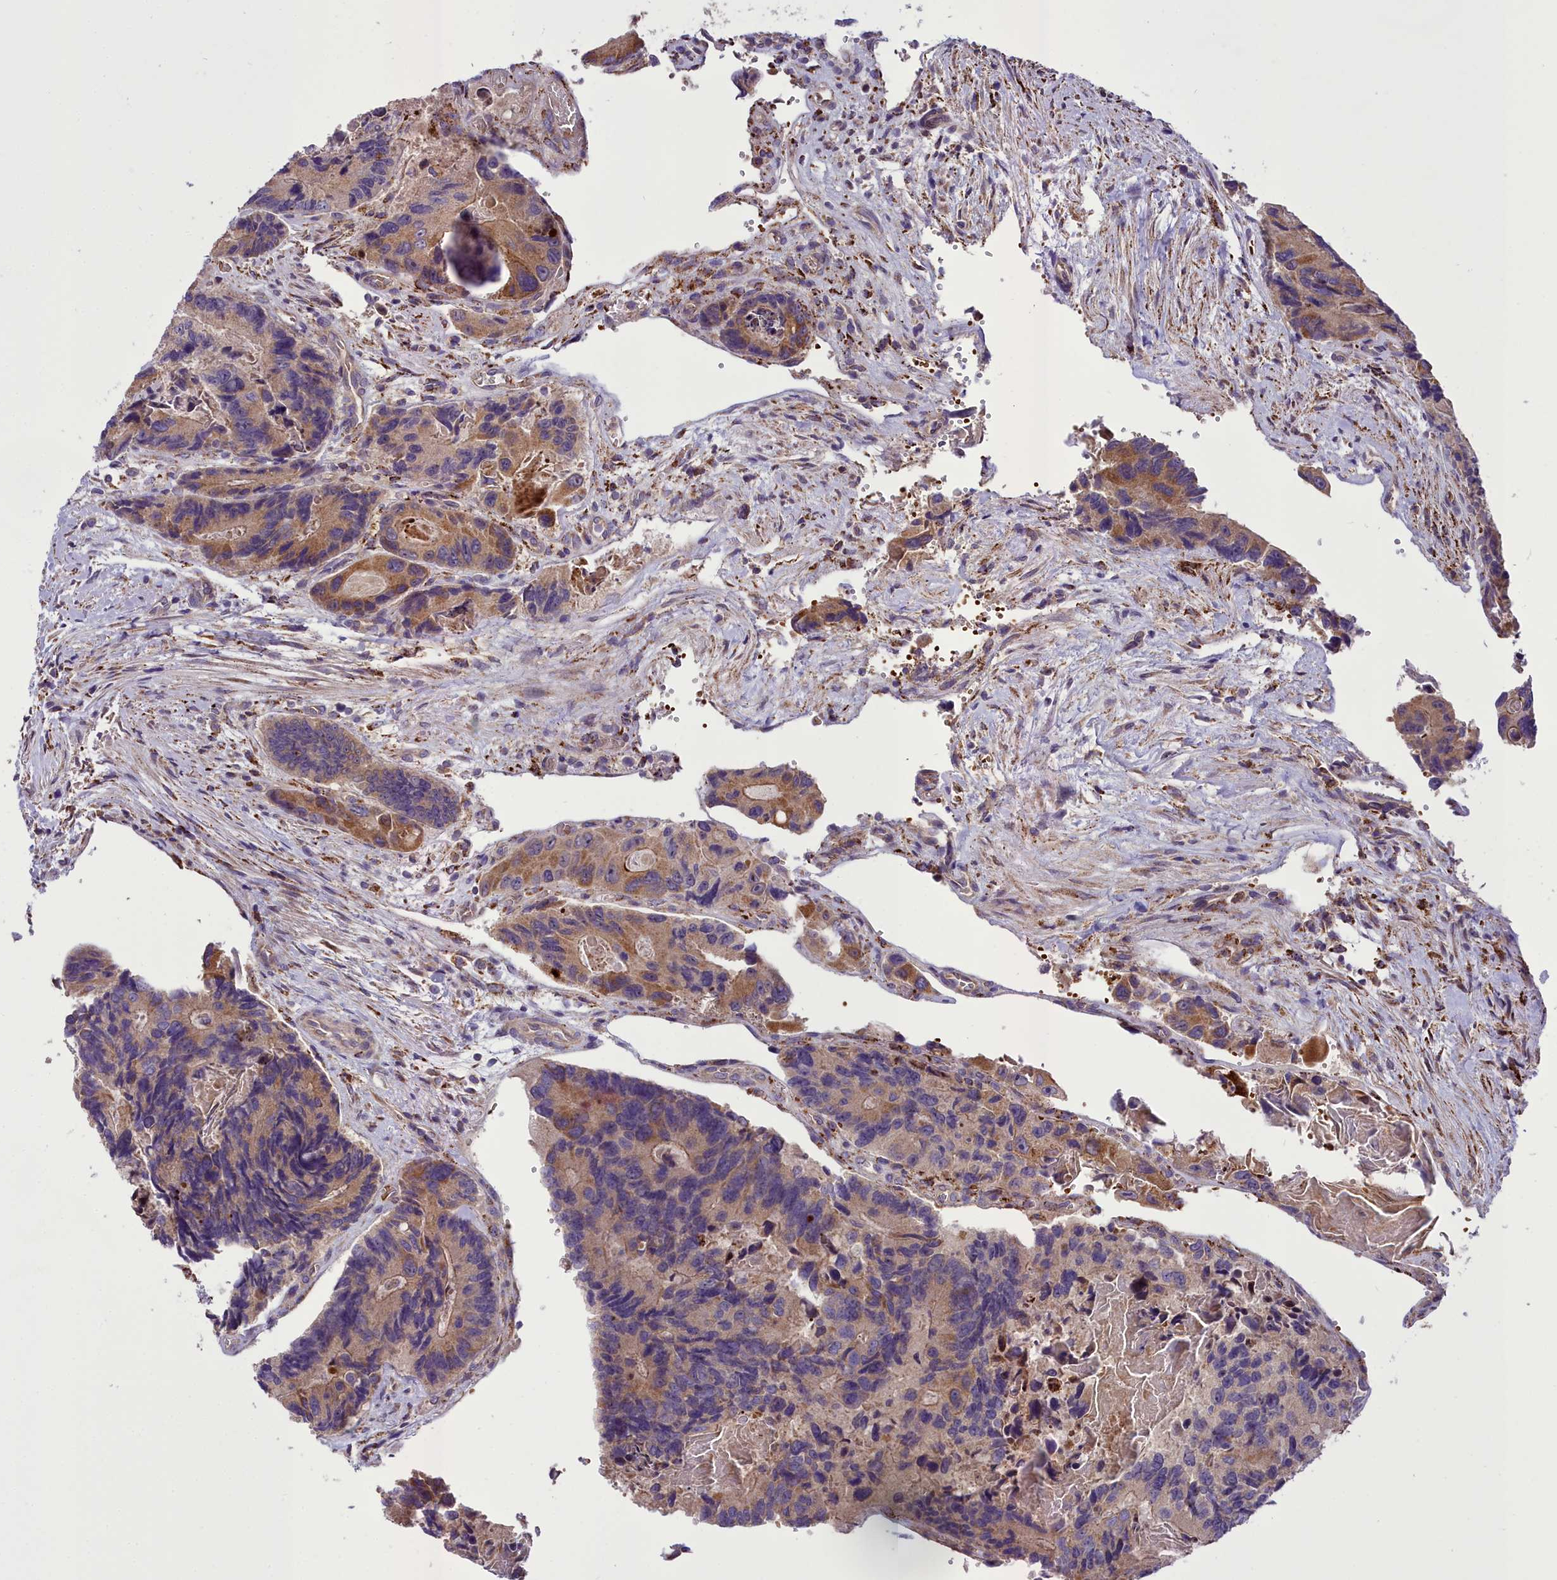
{"staining": {"intensity": "moderate", "quantity": ">75%", "location": "cytoplasmic/membranous"}, "tissue": "colorectal cancer", "cell_type": "Tumor cells", "image_type": "cancer", "snomed": [{"axis": "morphology", "description": "Adenocarcinoma, NOS"}, {"axis": "topography", "description": "Colon"}], "caption": "Immunohistochemistry (IHC) staining of adenocarcinoma (colorectal), which shows medium levels of moderate cytoplasmic/membranous staining in about >75% of tumor cells indicating moderate cytoplasmic/membranous protein staining. The staining was performed using DAB (3,3'-diaminobenzidine) (brown) for protein detection and nuclei were counterstained in hematoxylin (blue).", "gene": "TBC1D24", "patient": {"sex": "male", "age": 84}}